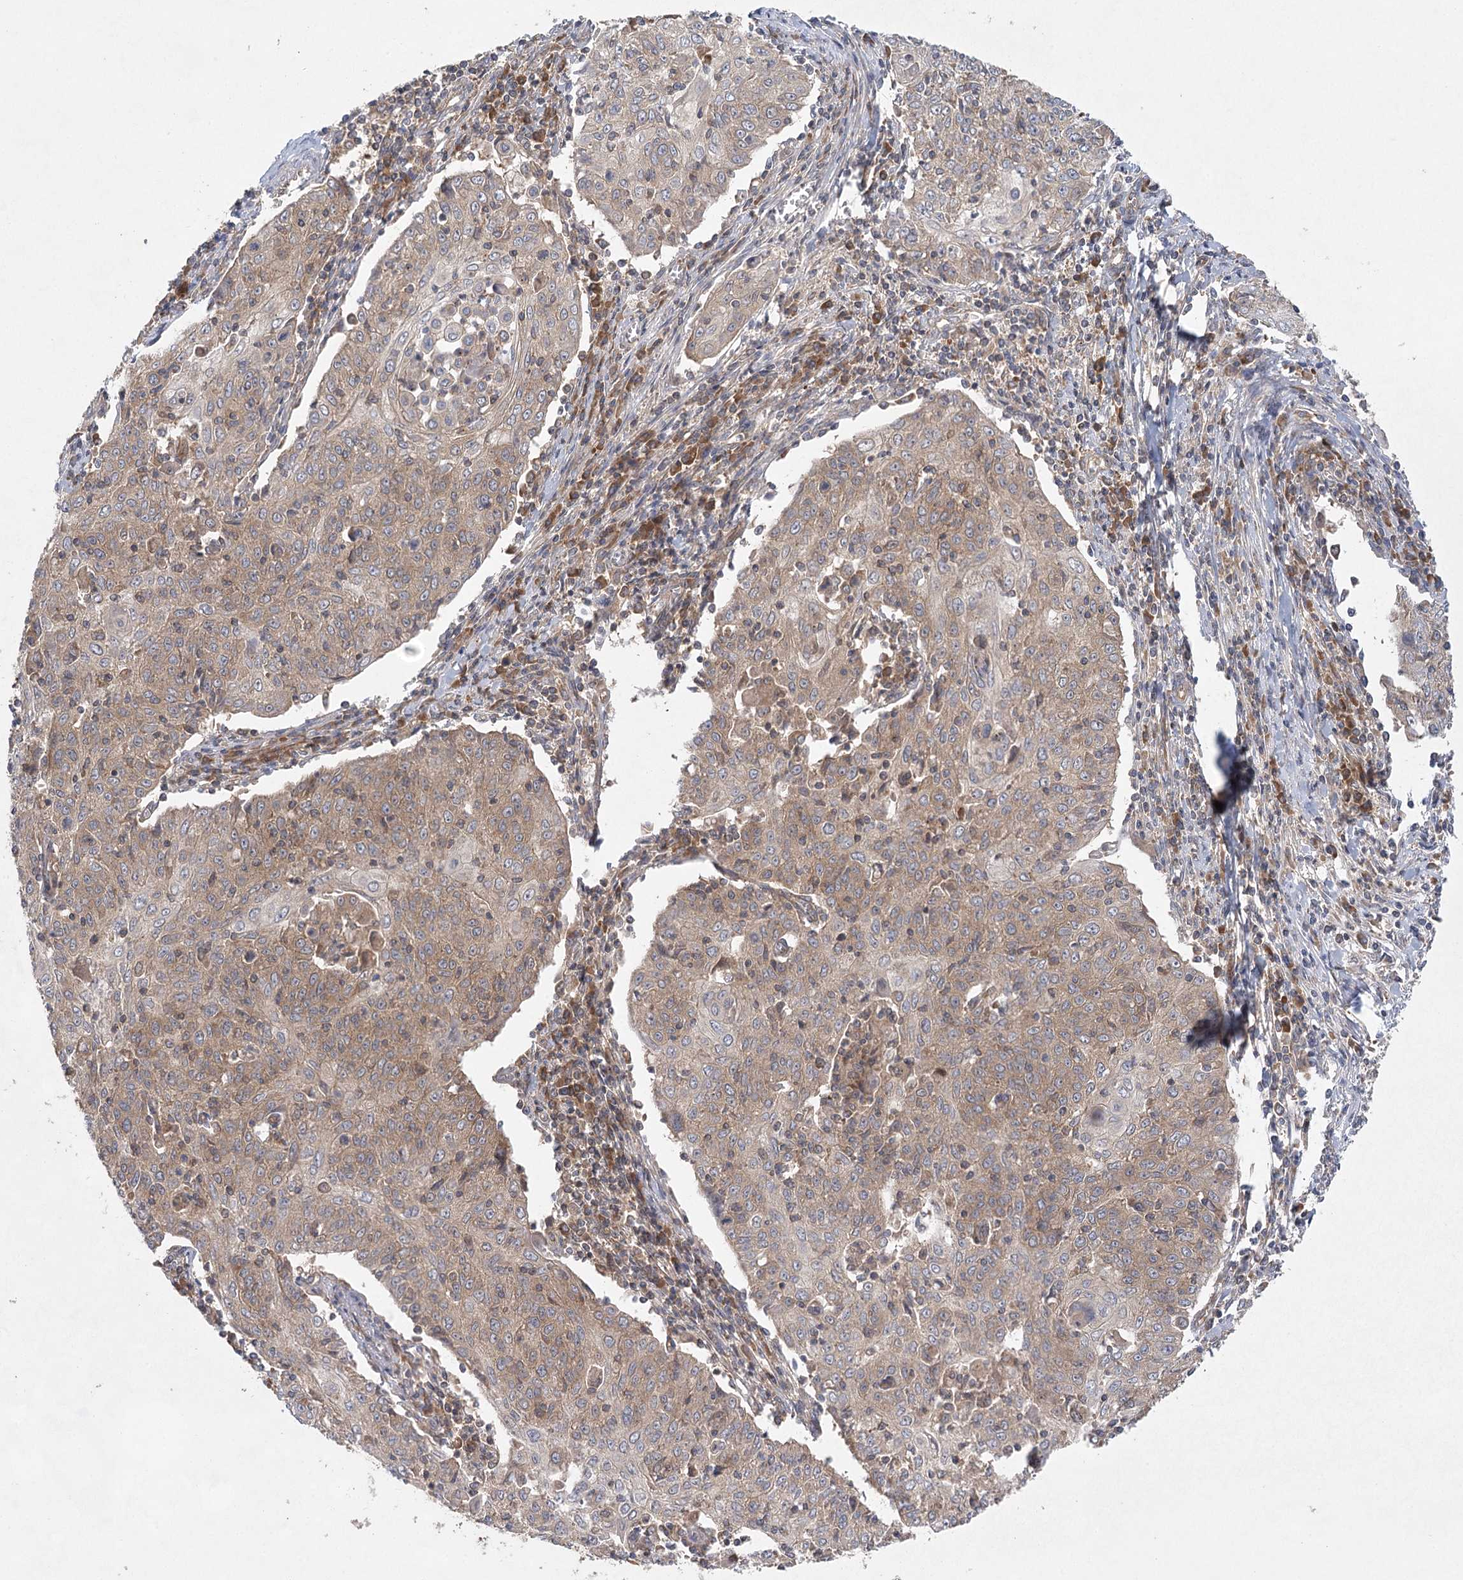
{"staining": {"intensity": "moderate", "quantity": "25%-75%", "location": "cytoplasmic/membranous"}, "tissue": "cervical cancer", "cell_type": "Tumor cells", "image_type": "cancer", "snomed": [{"axis": "morphology", "description": "Squamous cell carcinoma, NOS"}, {"axis": "topography", "description": "Cervix"}], "caption": "Squamous cell carcinoma (cervical) stained for a protein (brown) exhibits moderate cytoplasmic/membranous positive staining in approximately 25%-75% of tumor cells.", "gene": "EIF3A", "patient": {"sex": "female", "age": 48}}